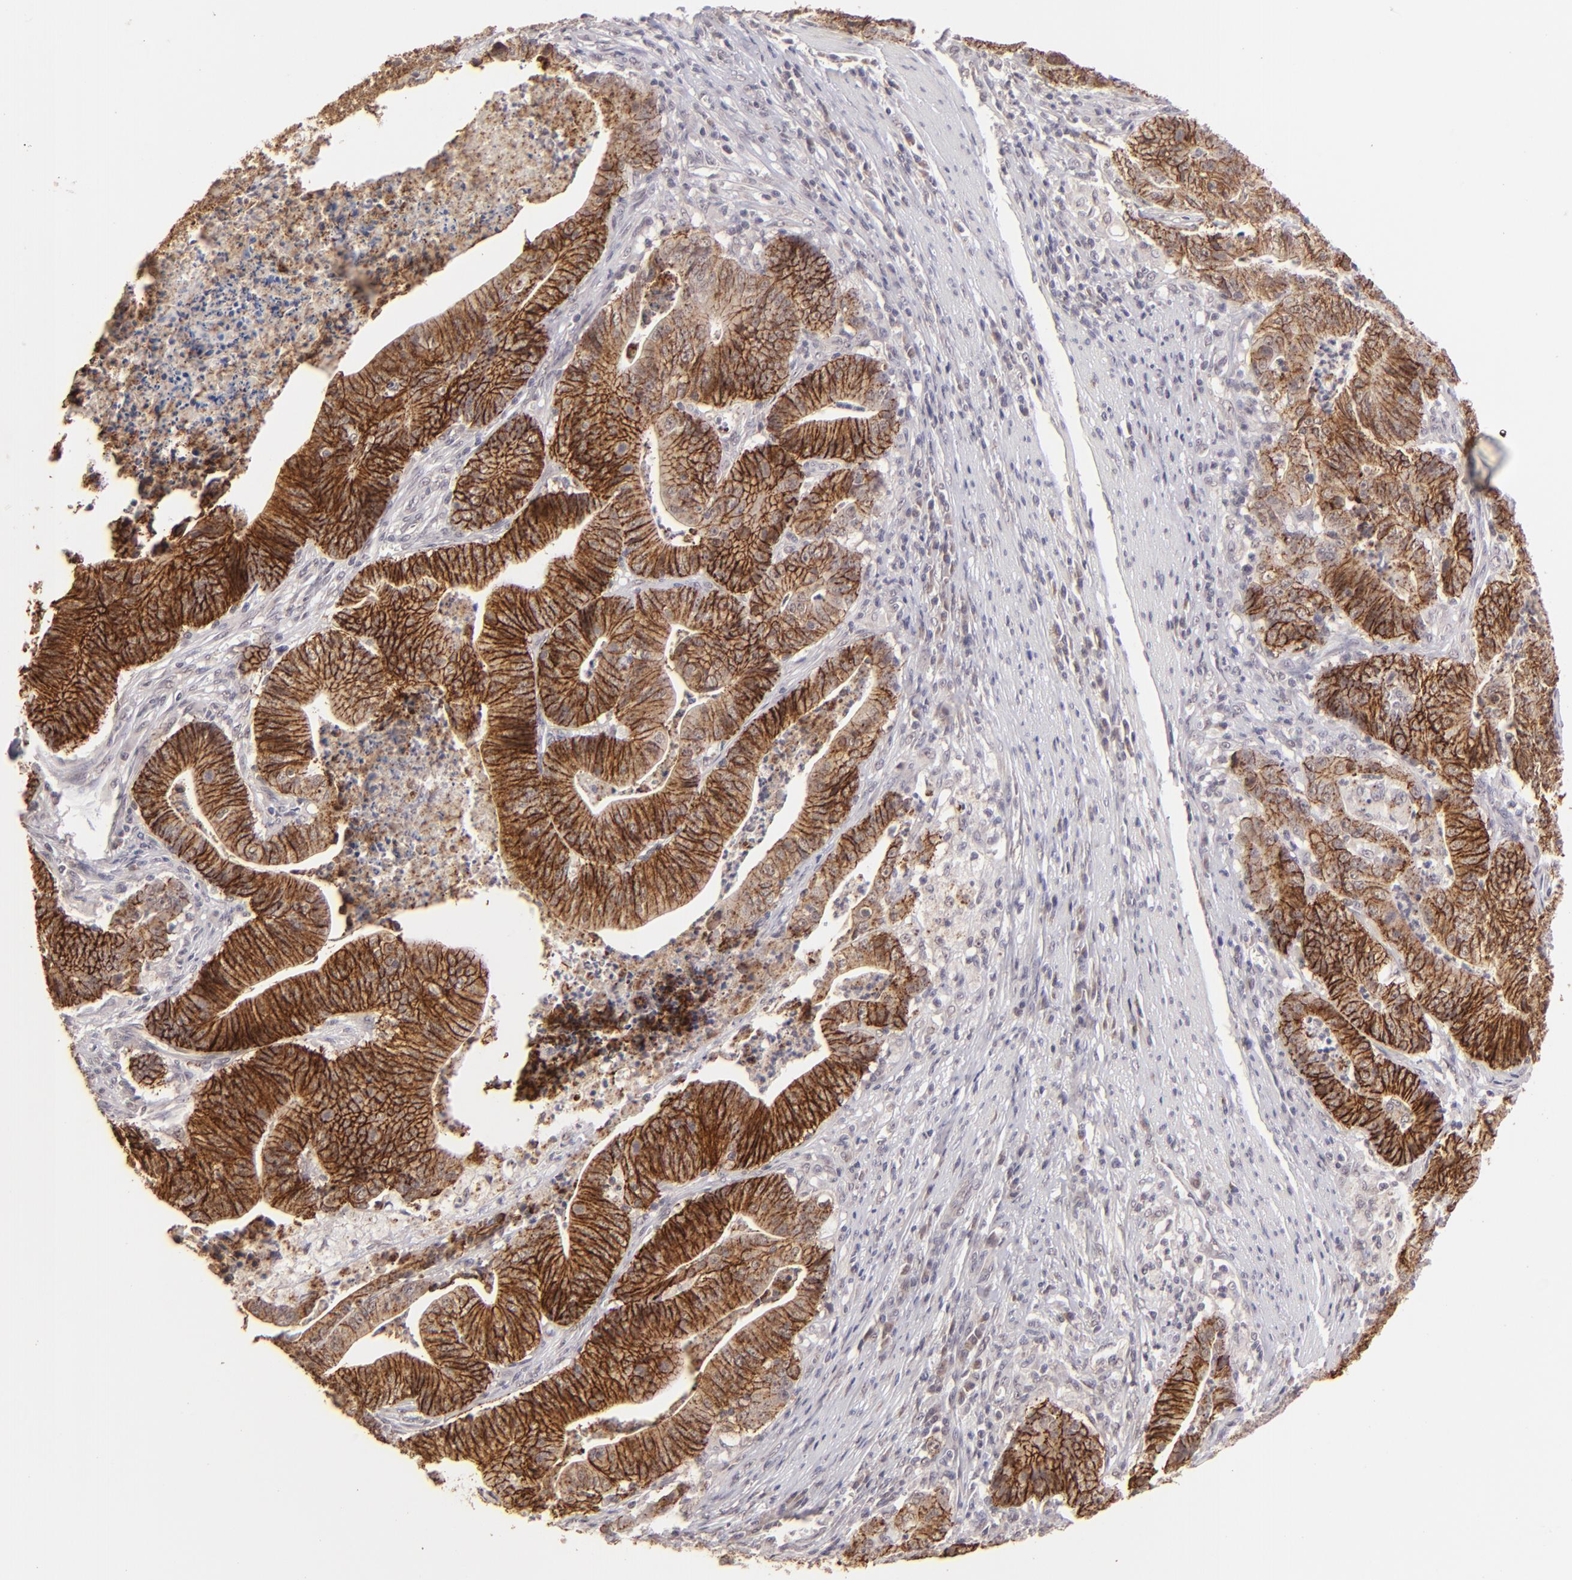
{"staining": {"intensity": "strong", "quantity": ">75%", "location": "cytoplasmic/membranous"}, "tissue": "stomach cancer", "cell_type": "Tumor cells", "image_type": "cancer", "snomed": [{"axis": "morphology", "description": "Adenocarcinoma, NOS"}, {"axis": "topography", "description": "Stomach, lower"}], "caption": "Immunohistochemistry of human stomach adenocarcinoma demonstrates high levels of strong cytoplasmic/membranous staining in about >75% of tumor cells.", "gene": "CLDN1", "patient": {"sex": "female", "age": 86}}